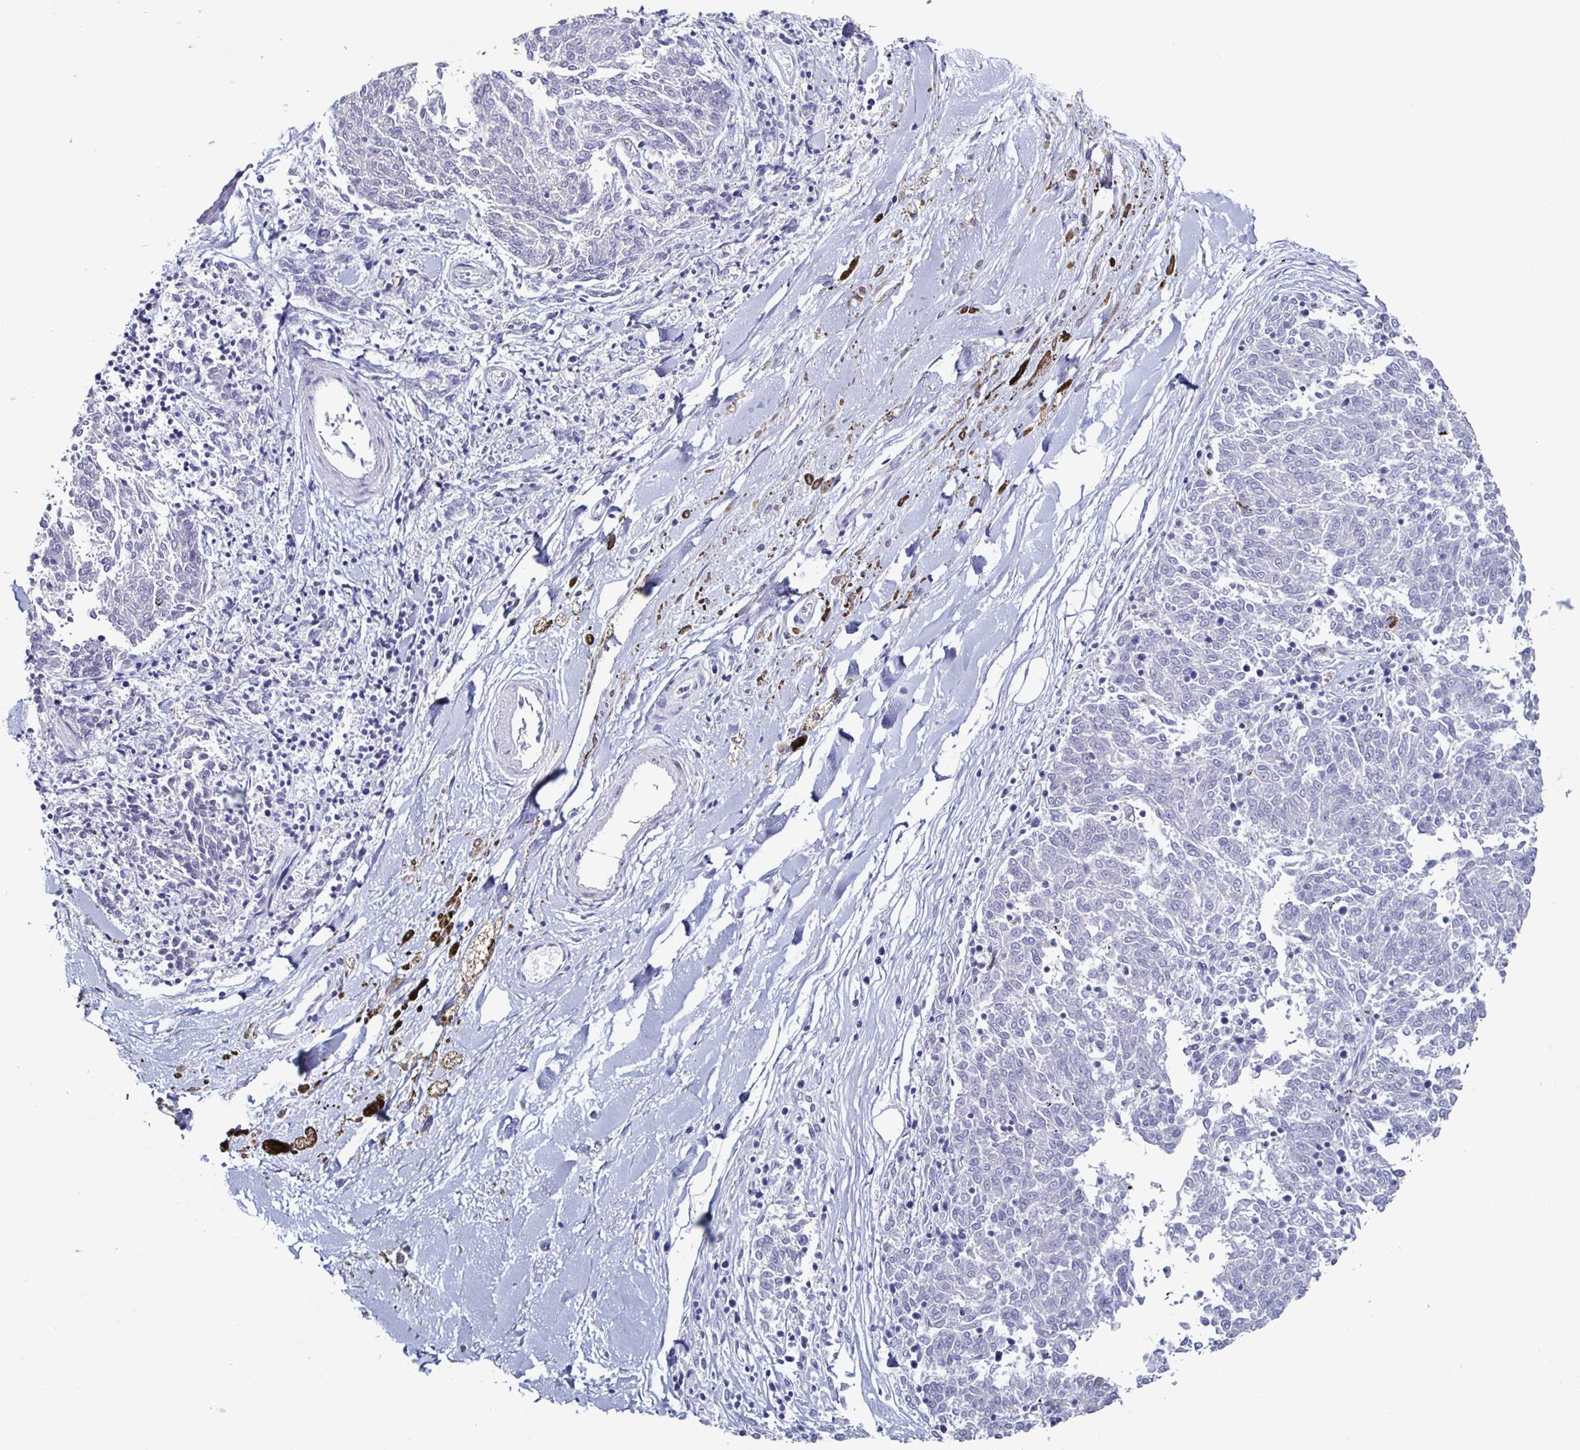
{"staining": {"intensity": "negative", "quantity": "none", "location": "none"}, "tissue": "melanoma", "cell_type": "Tumor cells", "image_type": "cancer", "snomed": [{"axis": "morphology", "description": "Malignant melanoma, NOS"}, {"axis": "topography", "description": "Skin"}], "caption": "Immunohistochemistry histopathology image of neoplastic tissue: malignant melanoma stained with DAB shows no significant protein expression in tumor cells.", "gene": "ACSBG2", "patient": {"sex": "female", "age": 72}}